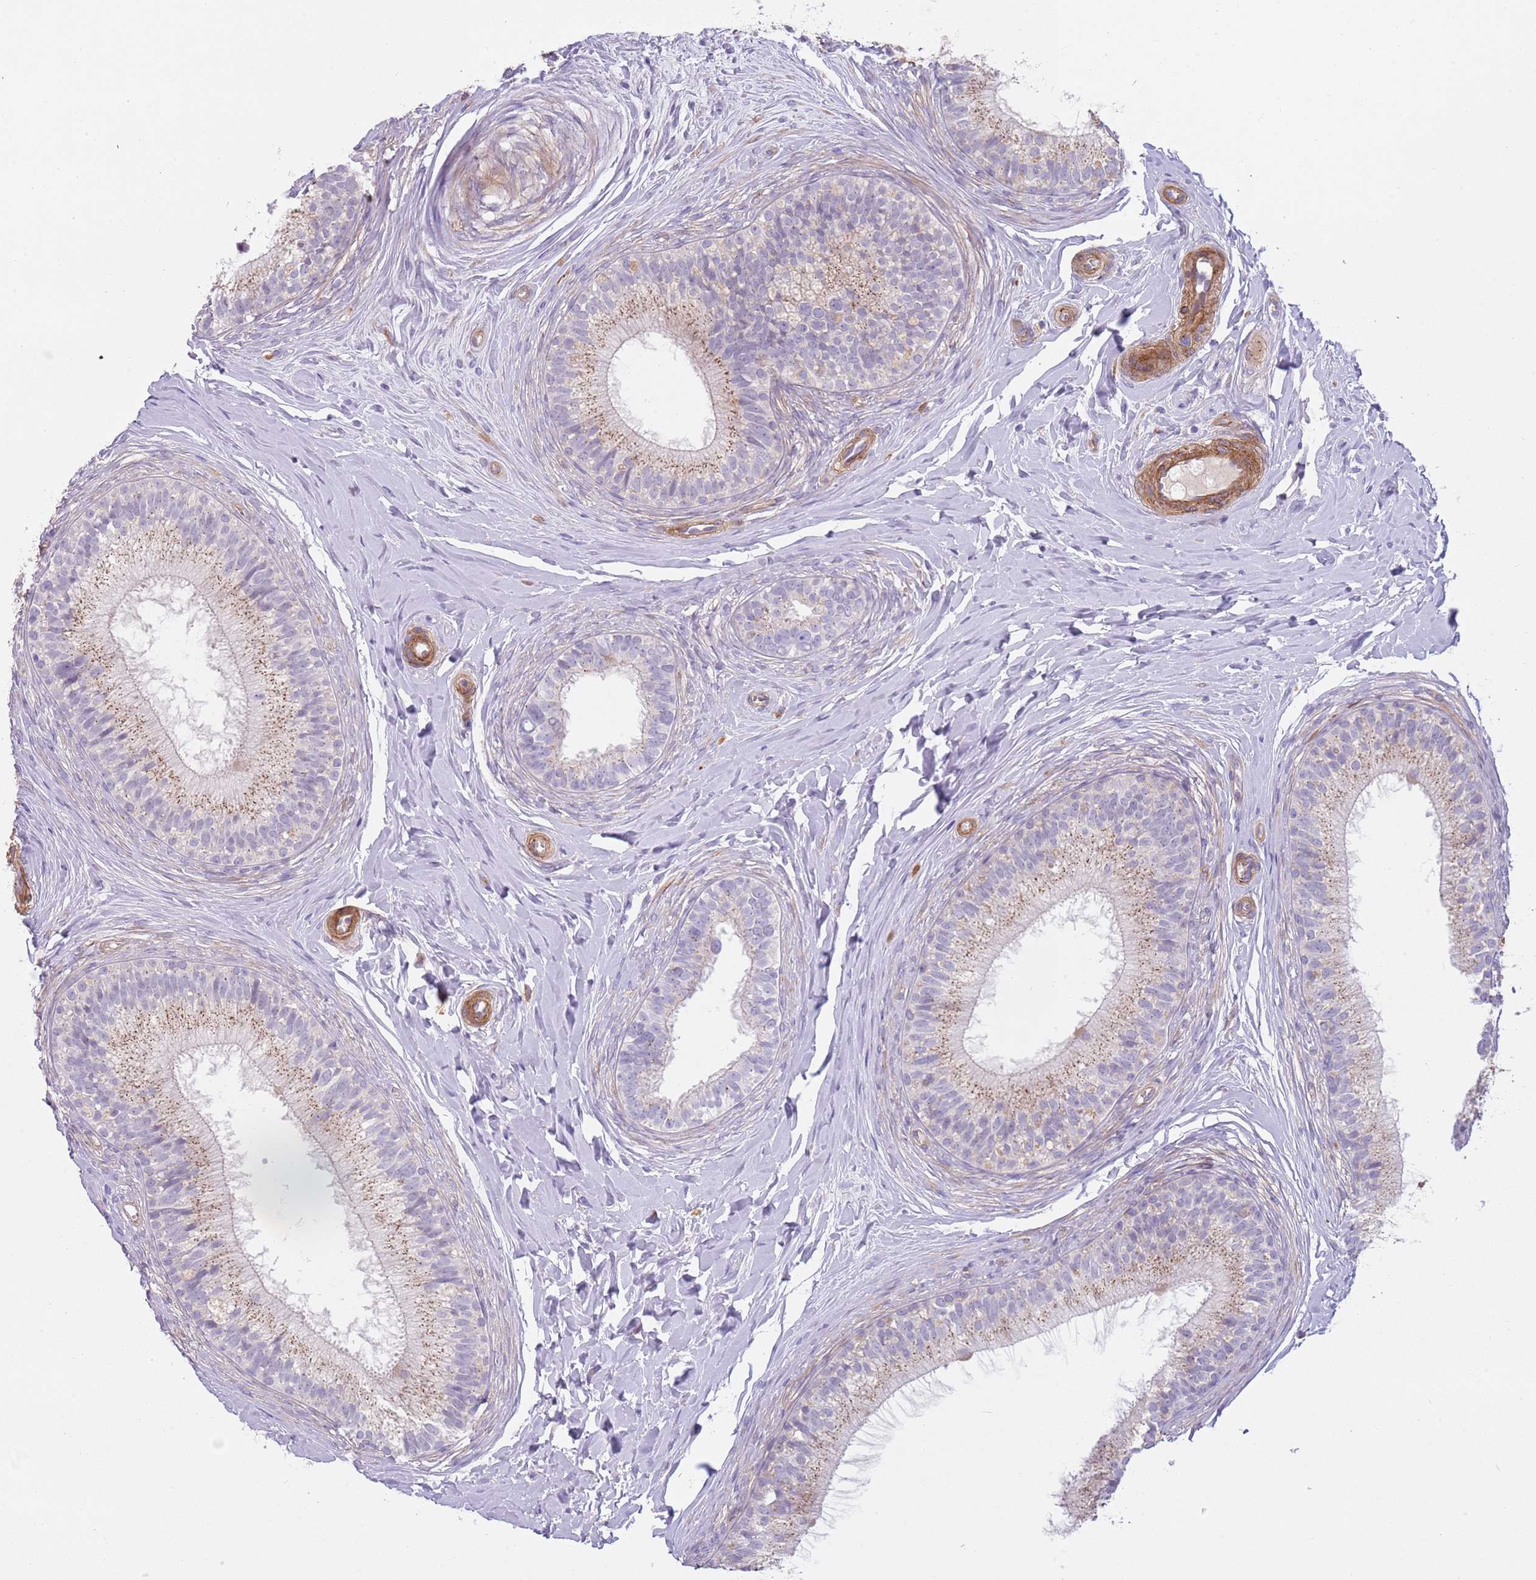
{"staining": {"intensity": "moderate", "quantity": "<25%", "location": "cytoplasmic/membranous"}, "tissue": "epididymis", "cell_type": "Glandular cells", "image_type": "normal", "snomed": [{"axis": "morphology", "description": "Normal tissue, NOS"}, {"axis": "topography", "description": "Epididymis"}], "caption": "An image of epididymis stained for a protein exhibits moderate cytoplasmic/membranous brown staining in glandular cells.", "gene": "TINAGL1", "patient": {"sex": "male", "age": 33}}